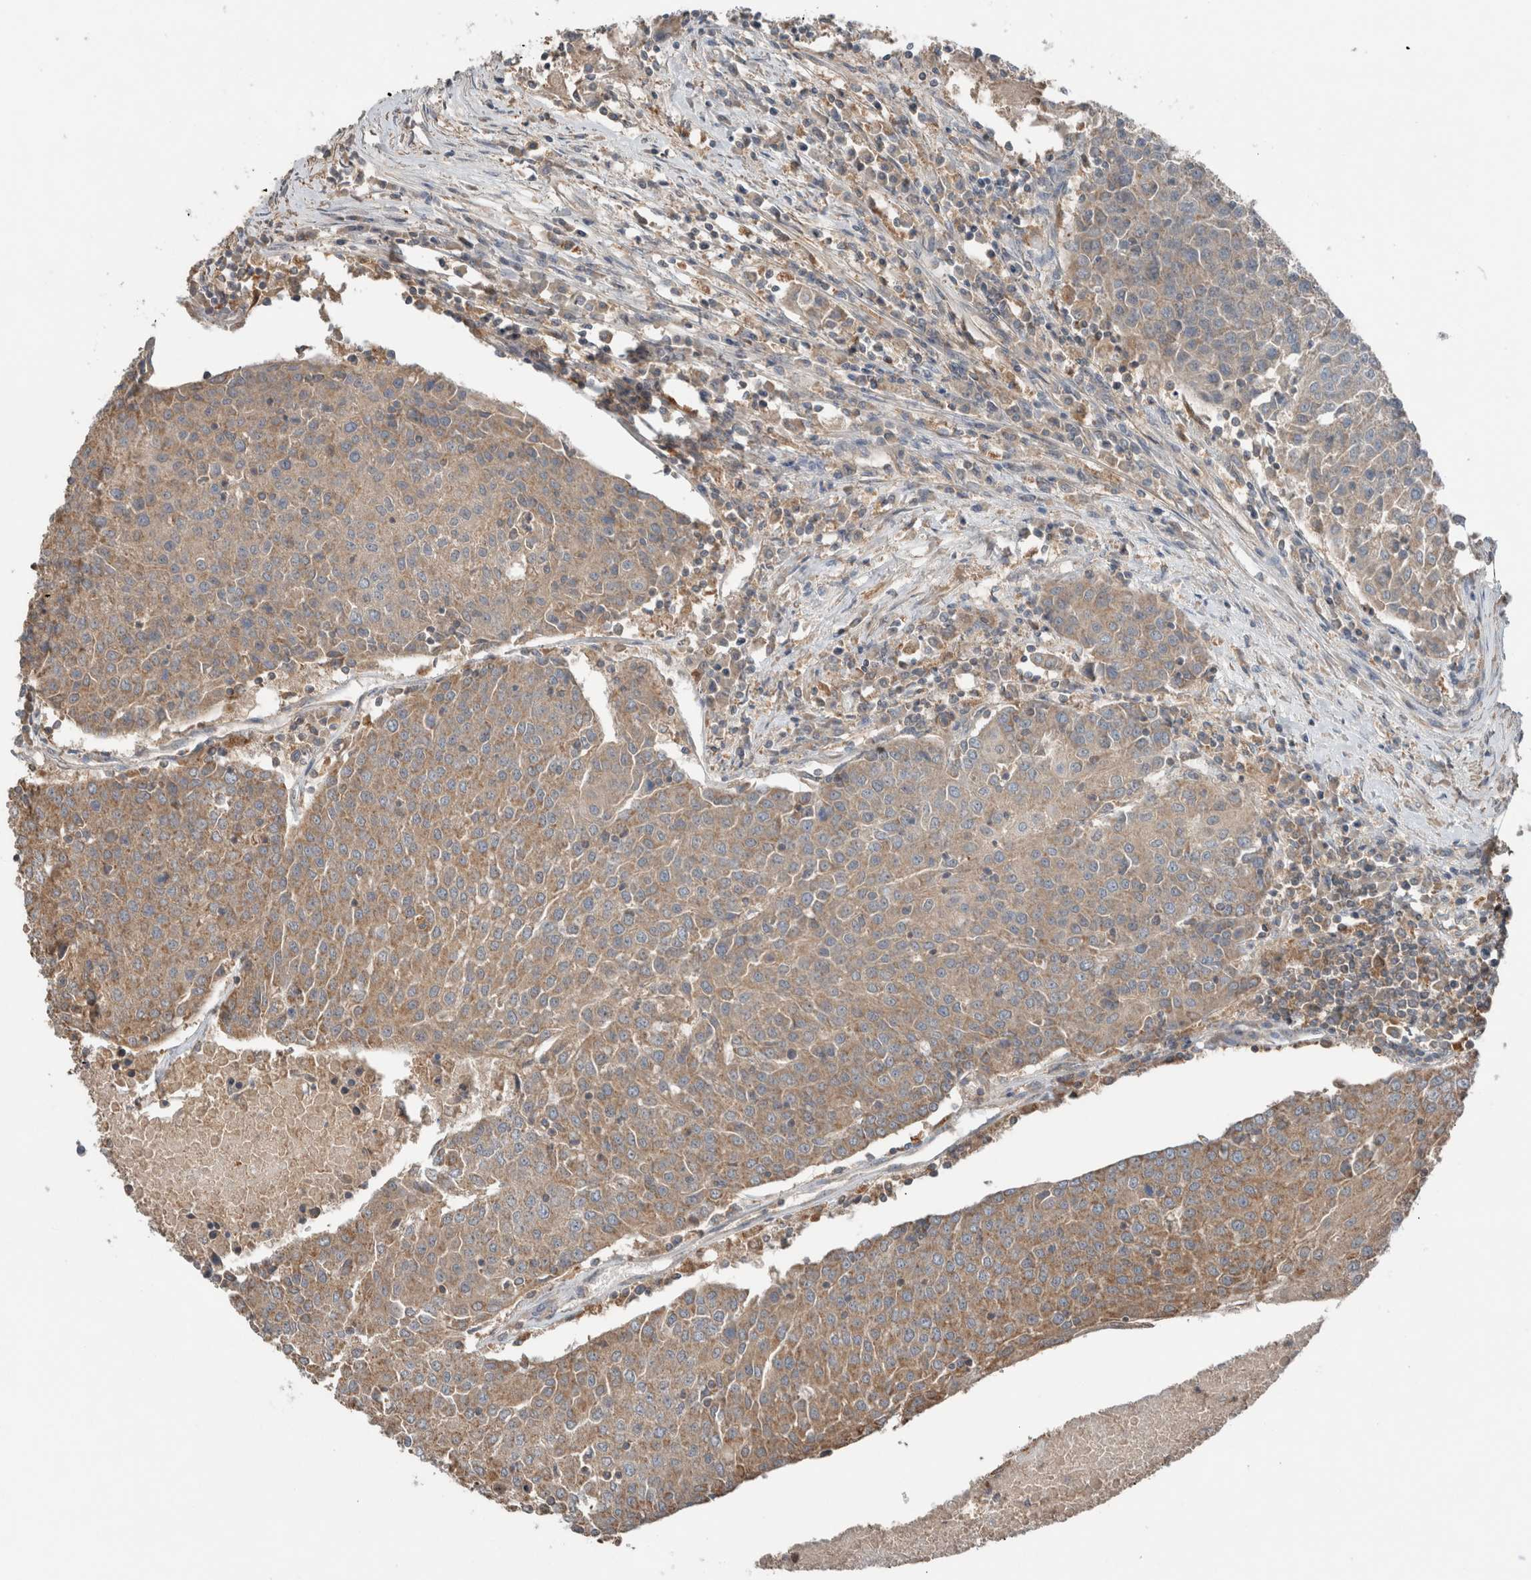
{"staining": {"intensity": "weak", "quantity": "25%-75%", "location": "cytoplasmic/membranous"}, "tissue": "urothelial cancer", "cell_type": "Tumor cells", "image_type": "cancer", "snomed": [{"axis": "morphology", "description": "Urothelial carcinoma, High grade"}, {"axis": "topography", "description": "Urinary bladder"}], "caption": "Urothelial cancer stained with a brown dye demonstrates weak cytoplasmic/membranous positive staining in about 25%-75% of tumor cells.", "gene": "KLK14", "patient": {"sex": "female", "age": 85}}